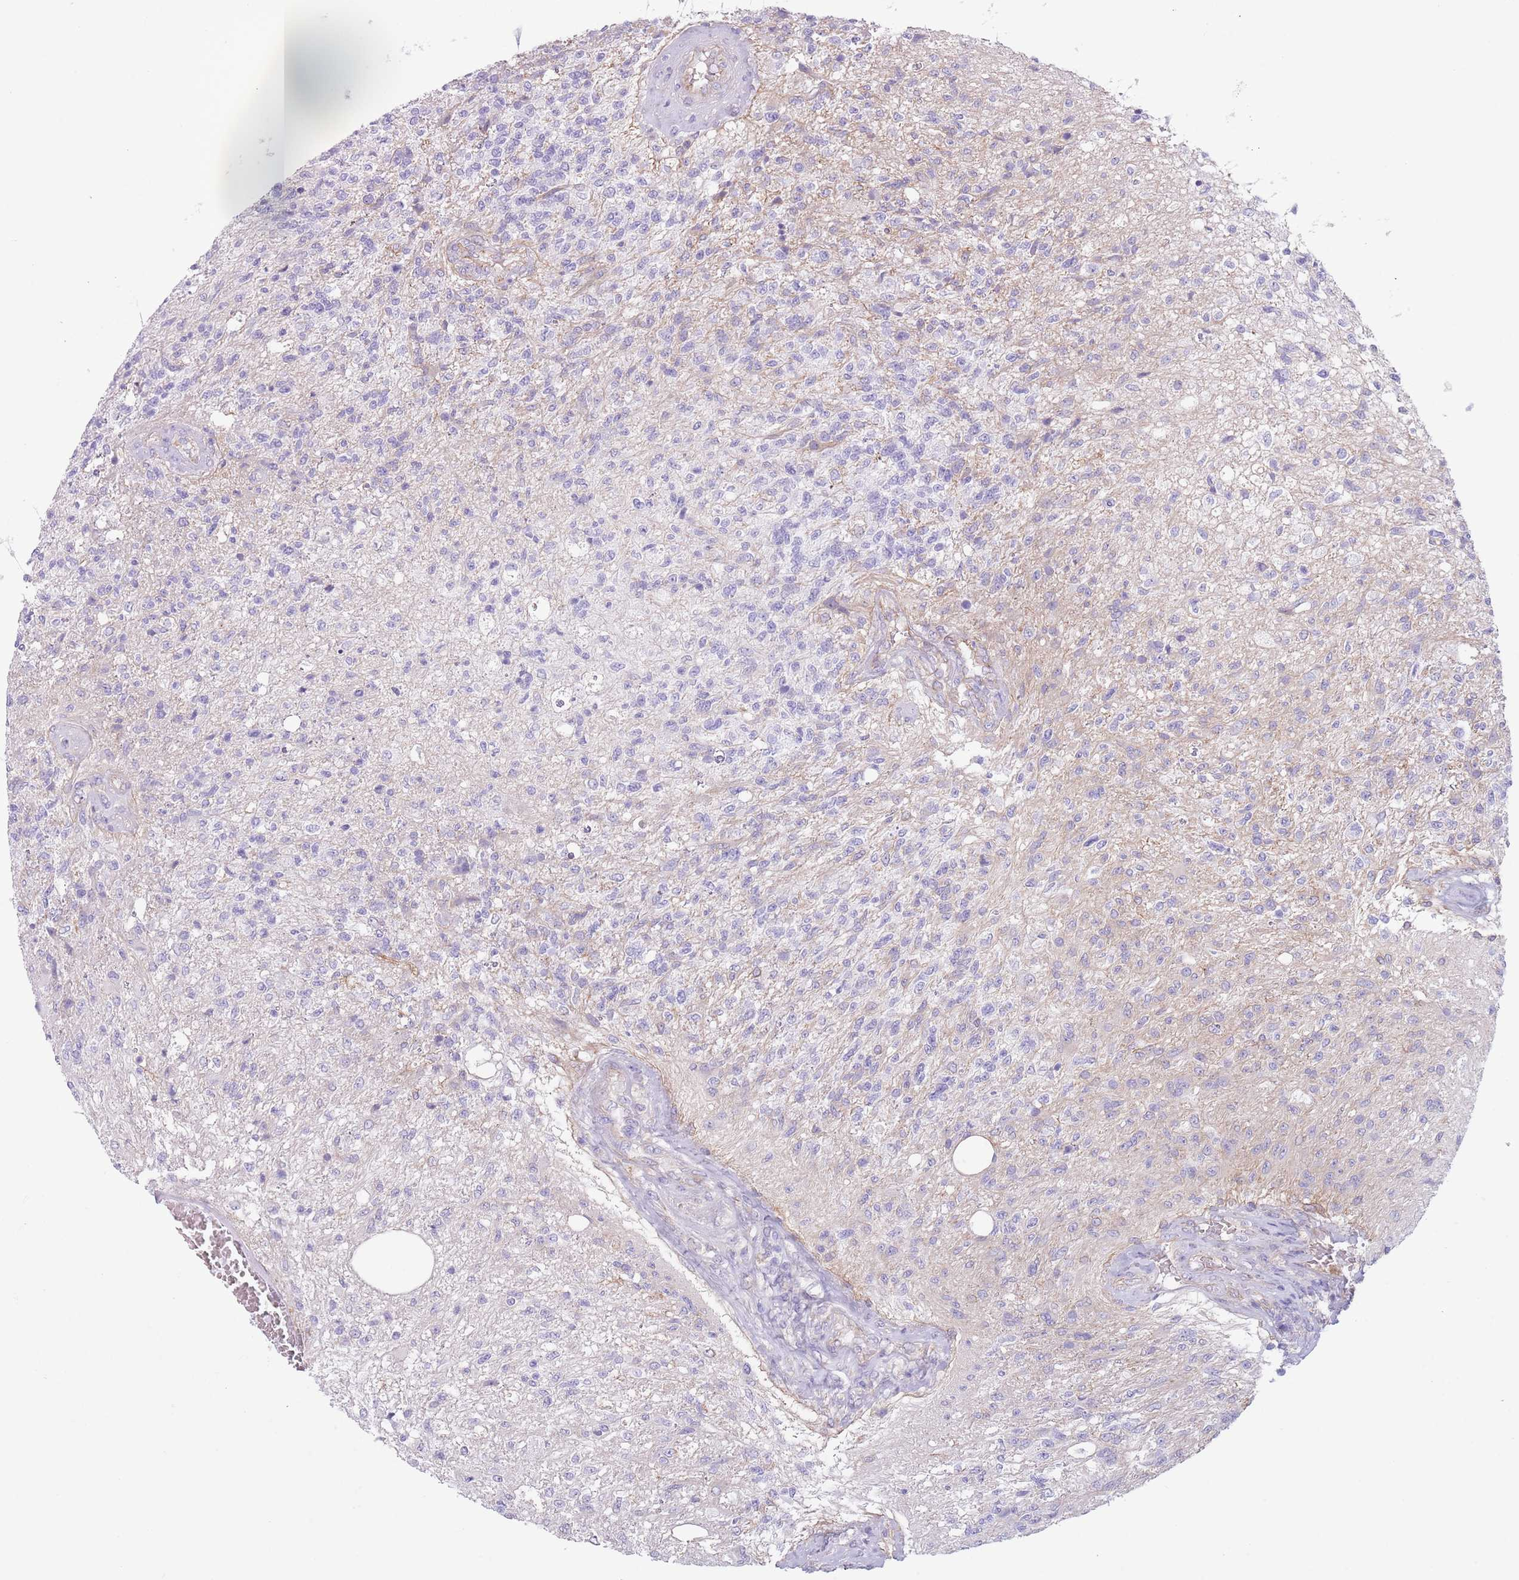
{"staining": {"intensity": "negative", "quantity": "none", "location": "none"}, "tissue": "glioma", "cell_type": "Tumor cells", "image_type": "cancer", "snomed": [{"axis": "morphology", "description": "Glioma, malignant, High grade"}, {"axis": "topography", "description": "Brain"}], "caption": "The micrograph exhibits no staining of tumor cells in glioma.", "gene": "RBP3", "patient": {"sex": "male", "age": 56}}